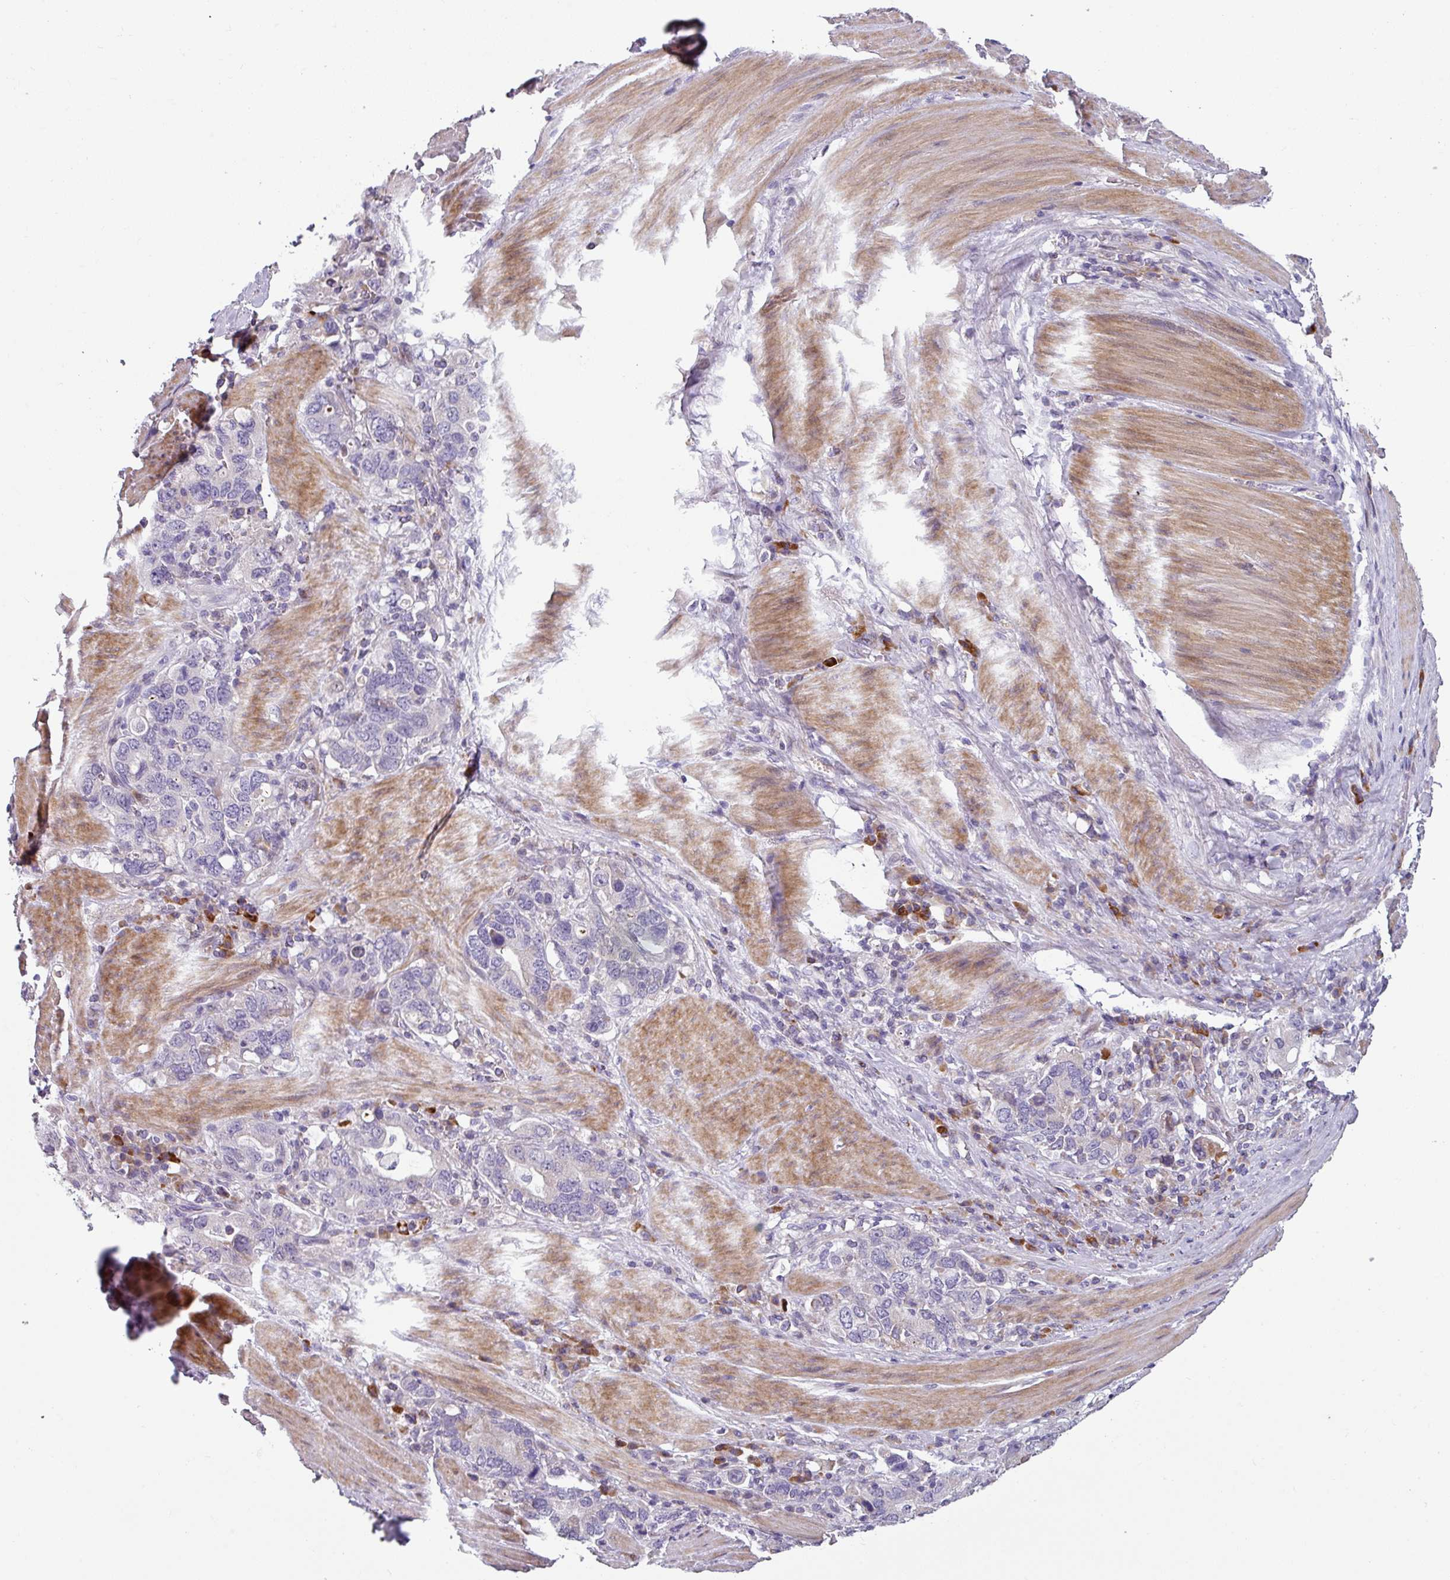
{"staining": {"intensity": "negative", "quantity": "none", "location": "none"}, "tissue": "stomach cancer", "cell_type": "Tumor cells", "image_type": "cancer", "snomed": [{"axis": "morphology", "description": "Adenocarcinoma, NOS"}, {"axis": "topography", "description": "Stomach, upper"}, {"axis": "topography", "description": "Stomach"}], "caption": "Tumor cells are negative for protein expression in human adenocarcinoma (stomach). Brightfield microscopy of IHC stained with DAB (3,3'-diaminobenzidine) (brown) and hematoxylin (blue), captured at high magnification.", "gene": "KLHL3", "patient": {"sex": "male", "age": 62}}